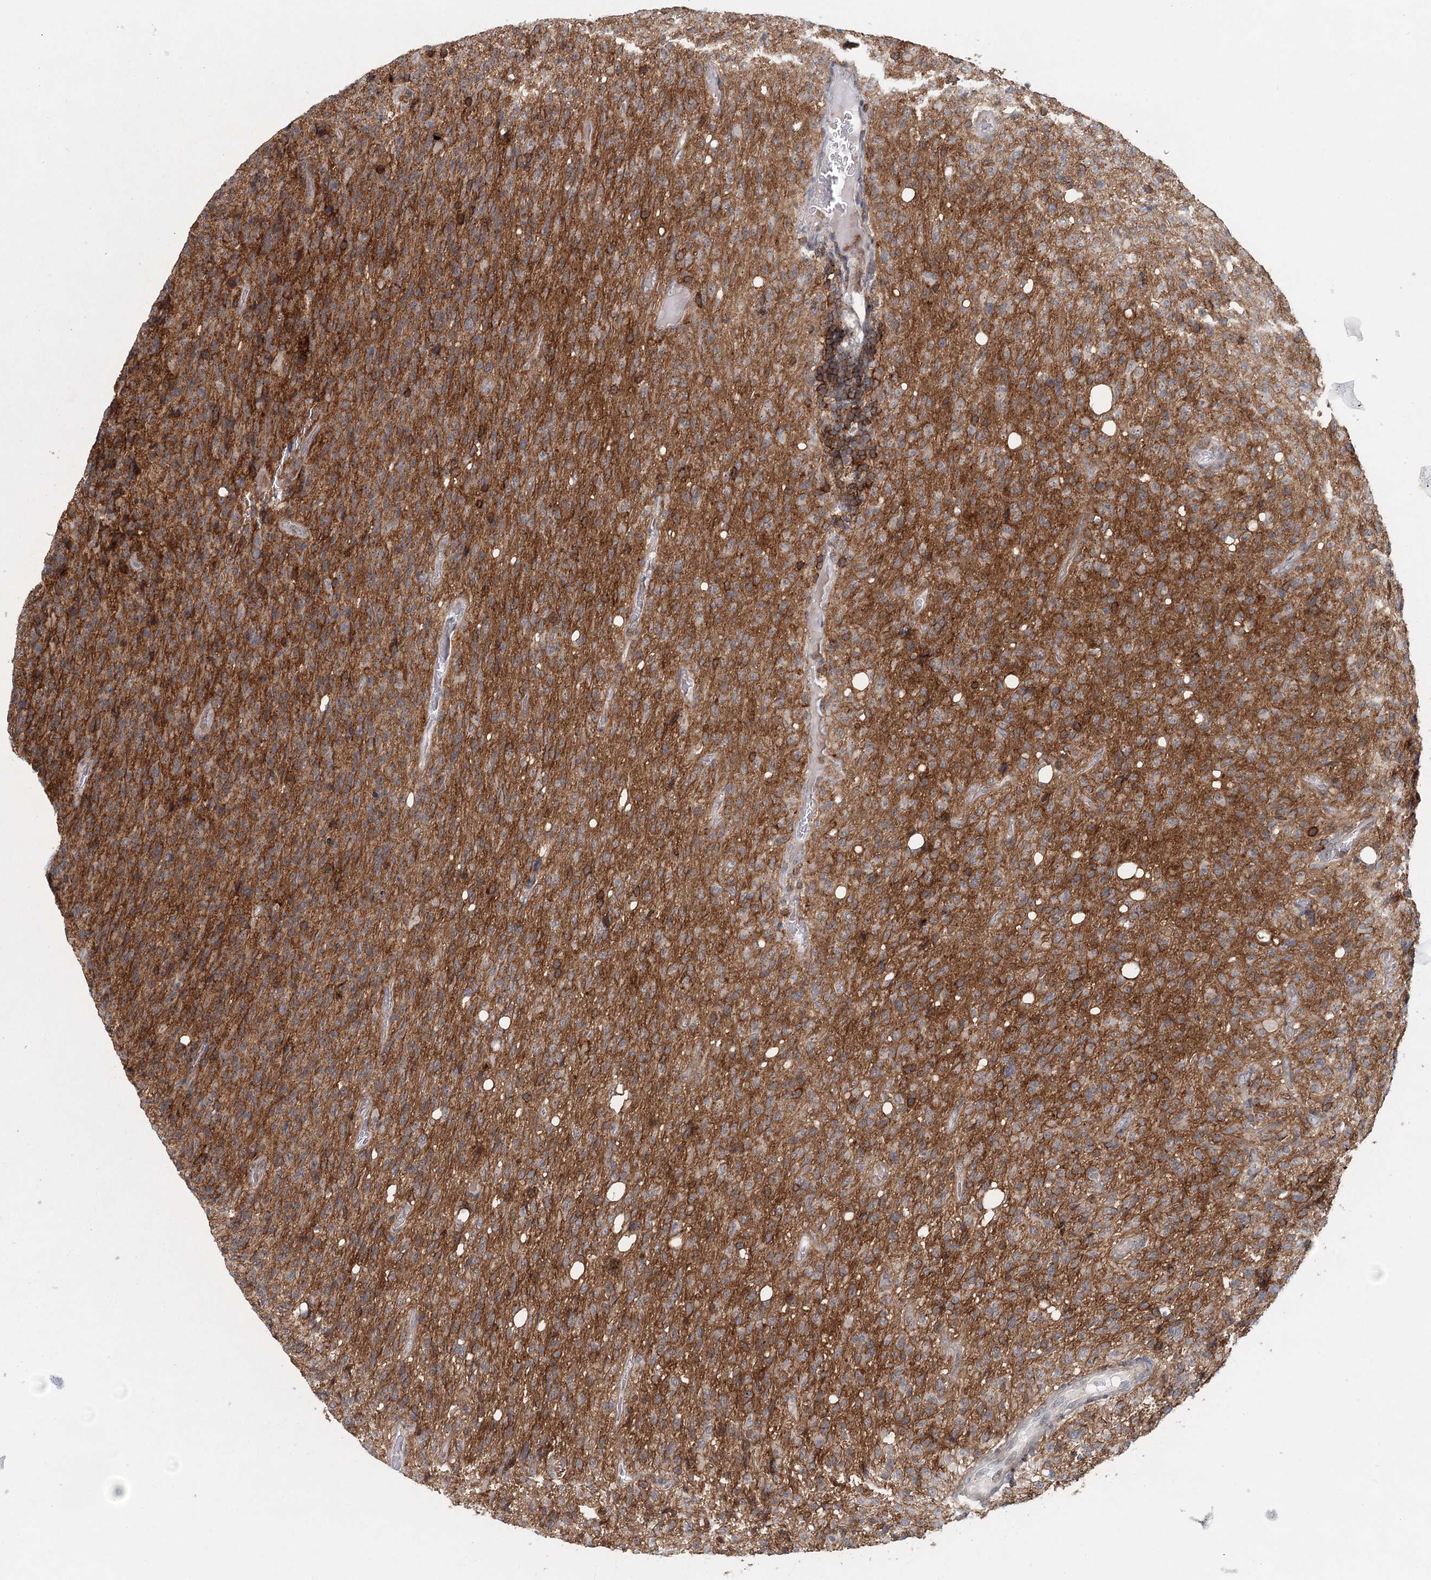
{"staining": {"intensity": "moderate", "quantity": "<25%", "location": "cytoplasmic/membranous"}, "tissue": "glioma", "cell_type": "Tumor cells", "image_type": "cancer", "snomed": [{"axis": "morphology", "description": "Glioma, malignant, High grade"}, {"axis": "topography", "description": "Brain"}], "caption": "This micrograph displays immunohistochemistry staining of malignant glioma (high-grade), with low moderate cytoplasmic/membranous expression in approximately <25% of tumor cells.", "gene": "CDC42SE2", "patient": {"sex": "female", "age": 57}}